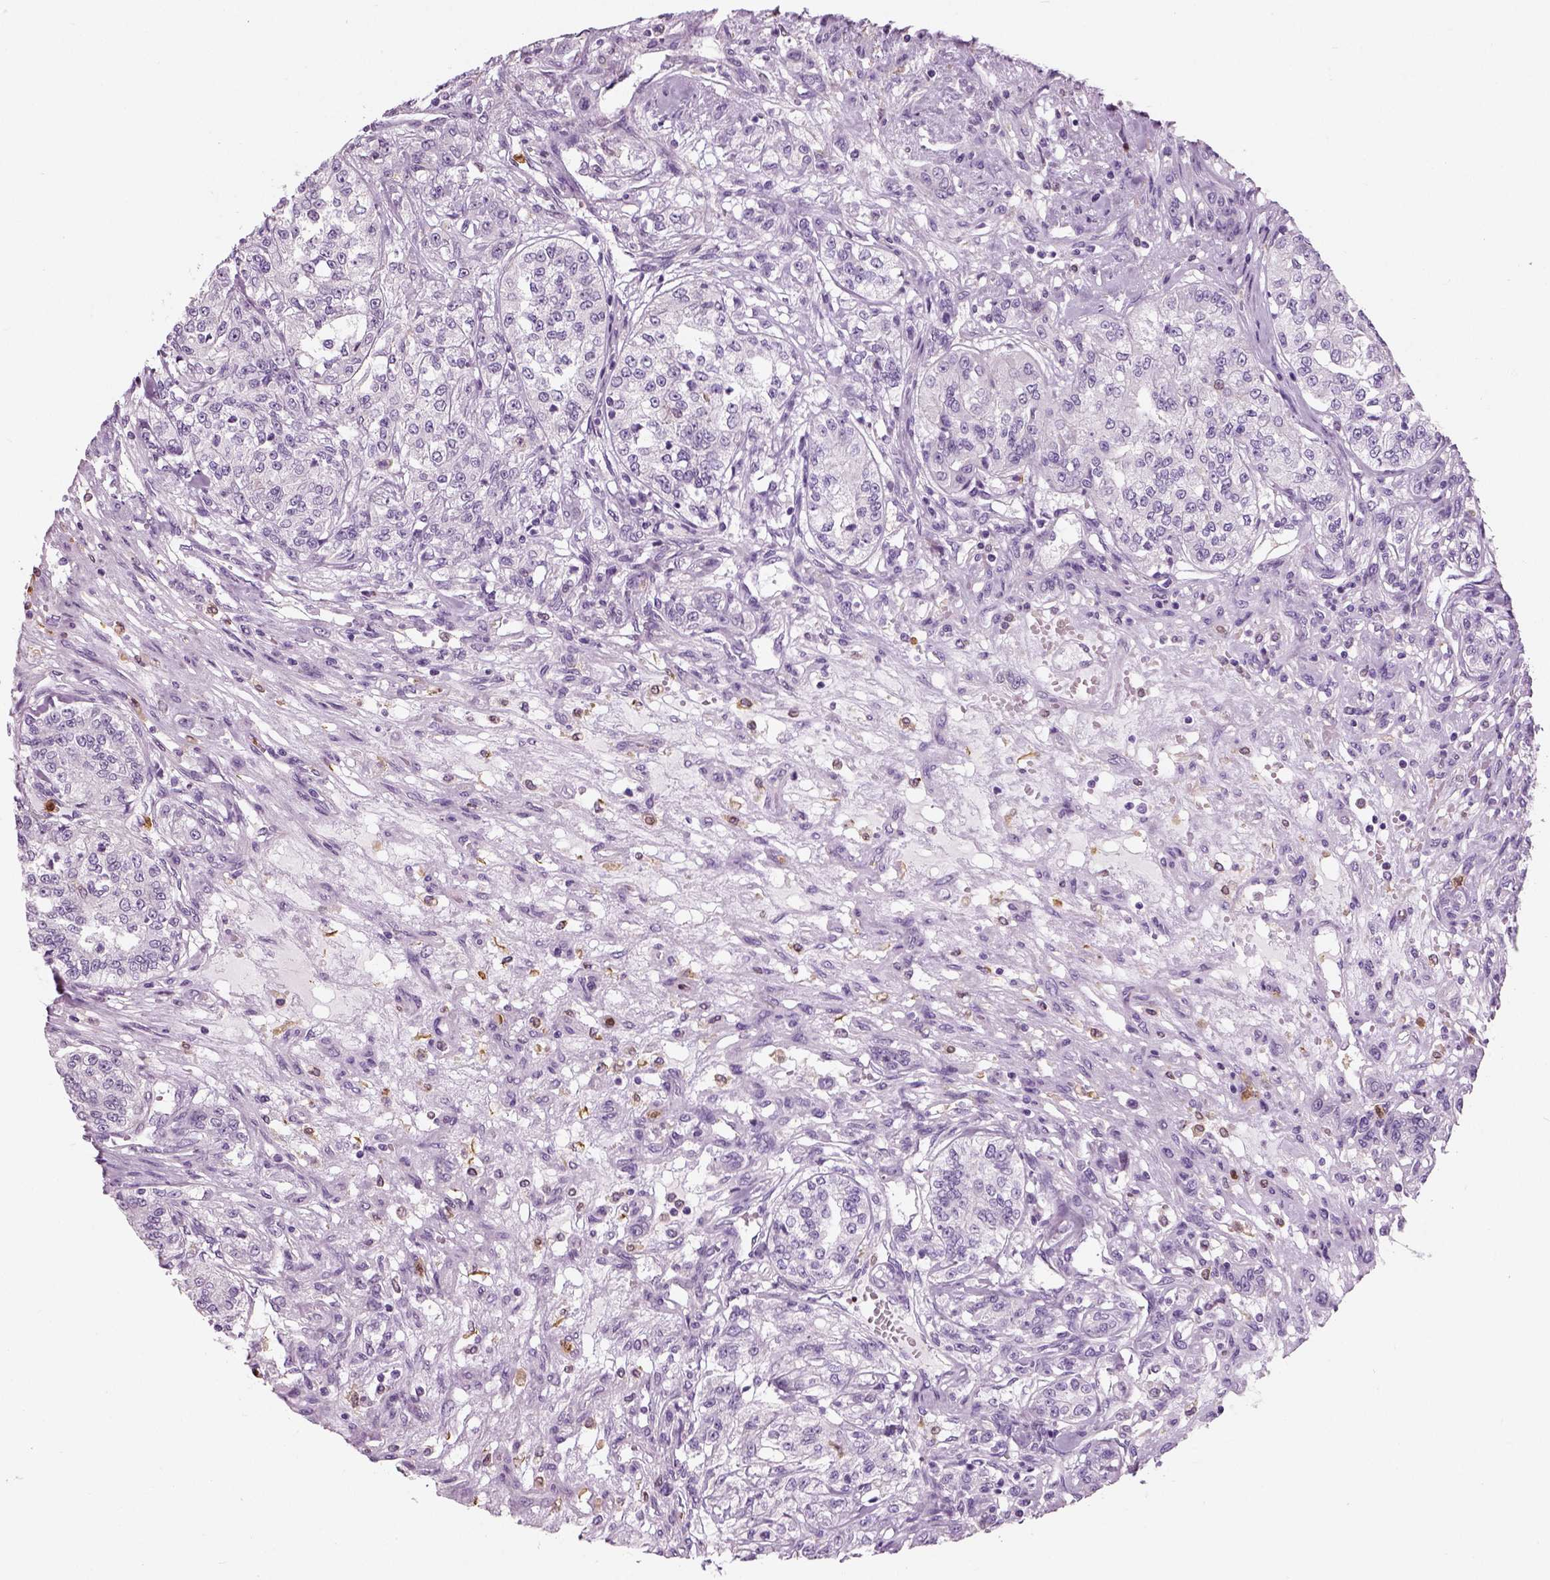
{"staining": {"intensity": "negative", "quantity": "none", "location": "none"}, "tissue": "renal cancer", "cell_type": "Tumor cells", "image_type": "cancer", "snomed": [{"axis": "morphology", "description": "Adenocarcinoma, NOS"}, {"axis": "topography", "description": "Kidney"}], "caption": "Micrograph shows no protein staining in tumor cells of renal cancer tissue. Nuclei are stained in blue.", "gene": "NECAB2", "patient": {"sex": "female", "age": 63}}